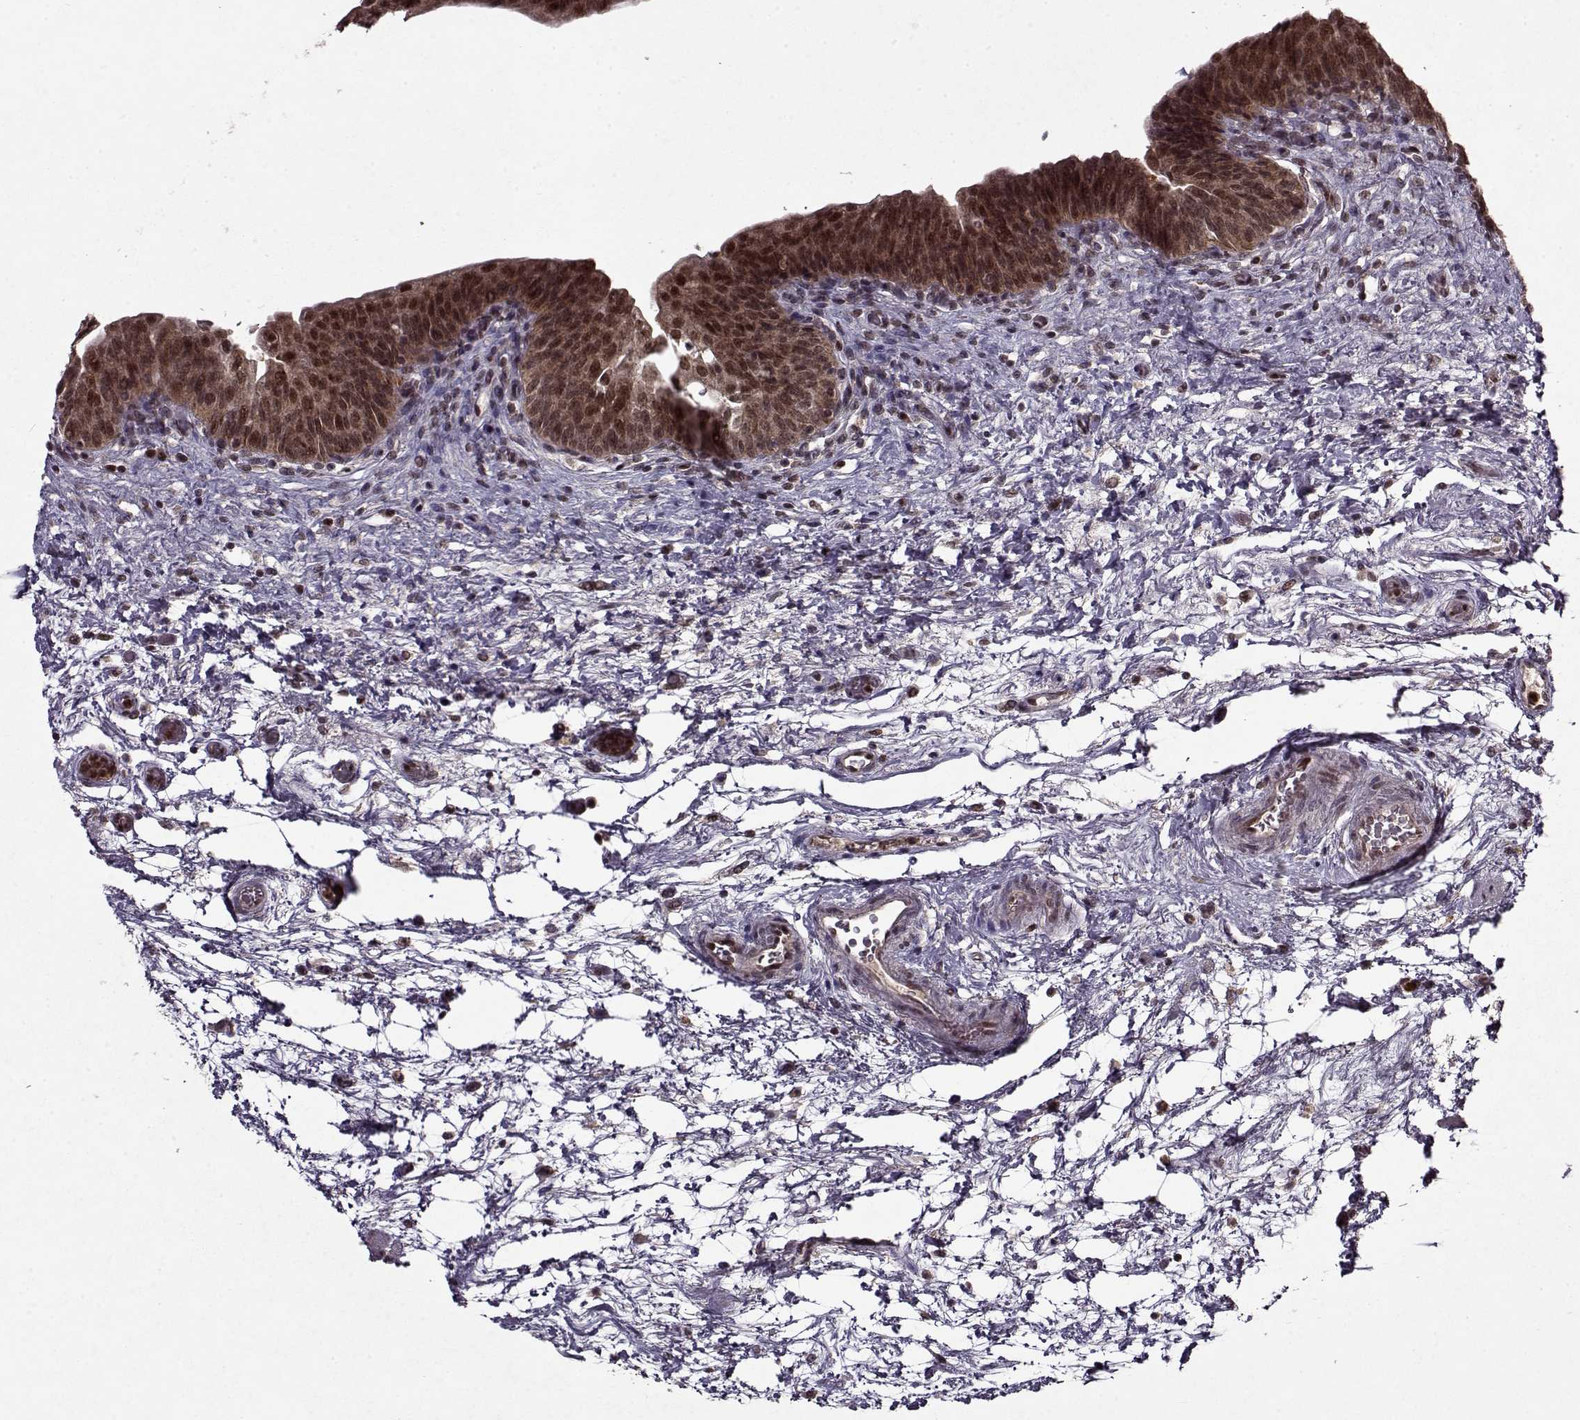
{"staining": {"intensity": "strong", "quantity": ">75%", "location": "cytoplasmic/membranous,nuclear"}, "tissue": "urinary bladder", "cell_type": "Urothelial cells", "image_type": "normal", "snomed": [{"axis": "morphology", "description": "Normal tissue, NOS"}, {"axis": "topography", "description": "Urinary bladder"}], "caption": "This image reveals IHC staining of benign urinary bladder, with high strong cytoplasmic/membranous,nuclear positivity in approximately >75% of urothelial cells.", "gene": "PSMA7", "patient": {"sex": "male", "age": 69}}